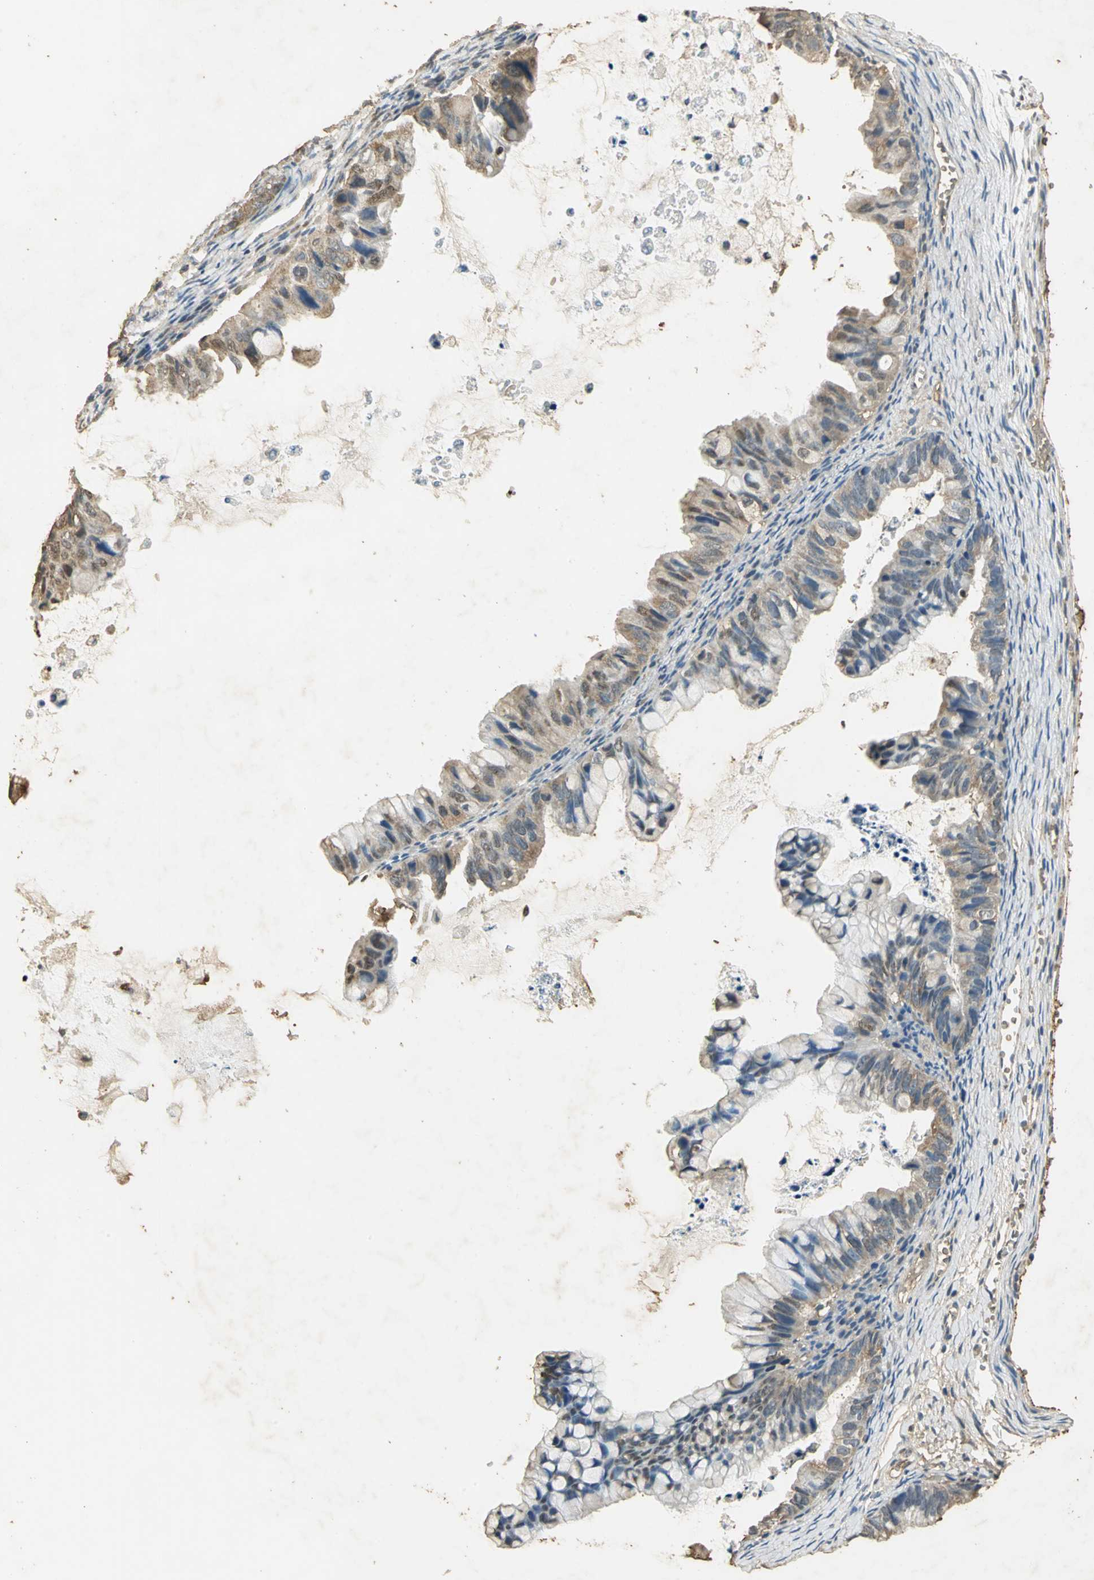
{"staining": {"intensity": "moderate", "quantity": ">75%", "location": "cytoplasmic/membranous"}, "tissue": "ovarian cancer", "cell_type": "Tumor cells", "image_type": "cancer", "snomed": [{"axis": "morphology", "description": "Cystadenocarcinoma, mucinous, NOS"}, {"axis": "topography", "description": "Ovary"}], "caption": "Immunohistochemistry (IHC) image of ovarian cancer stained for a protein (brown), which reveals medium levels of moderate cytoplasmic/membranous expression in about >75% of tumor cells.", "gene": "GAPDH", "patient": {"sex": "female", "age": 36}}